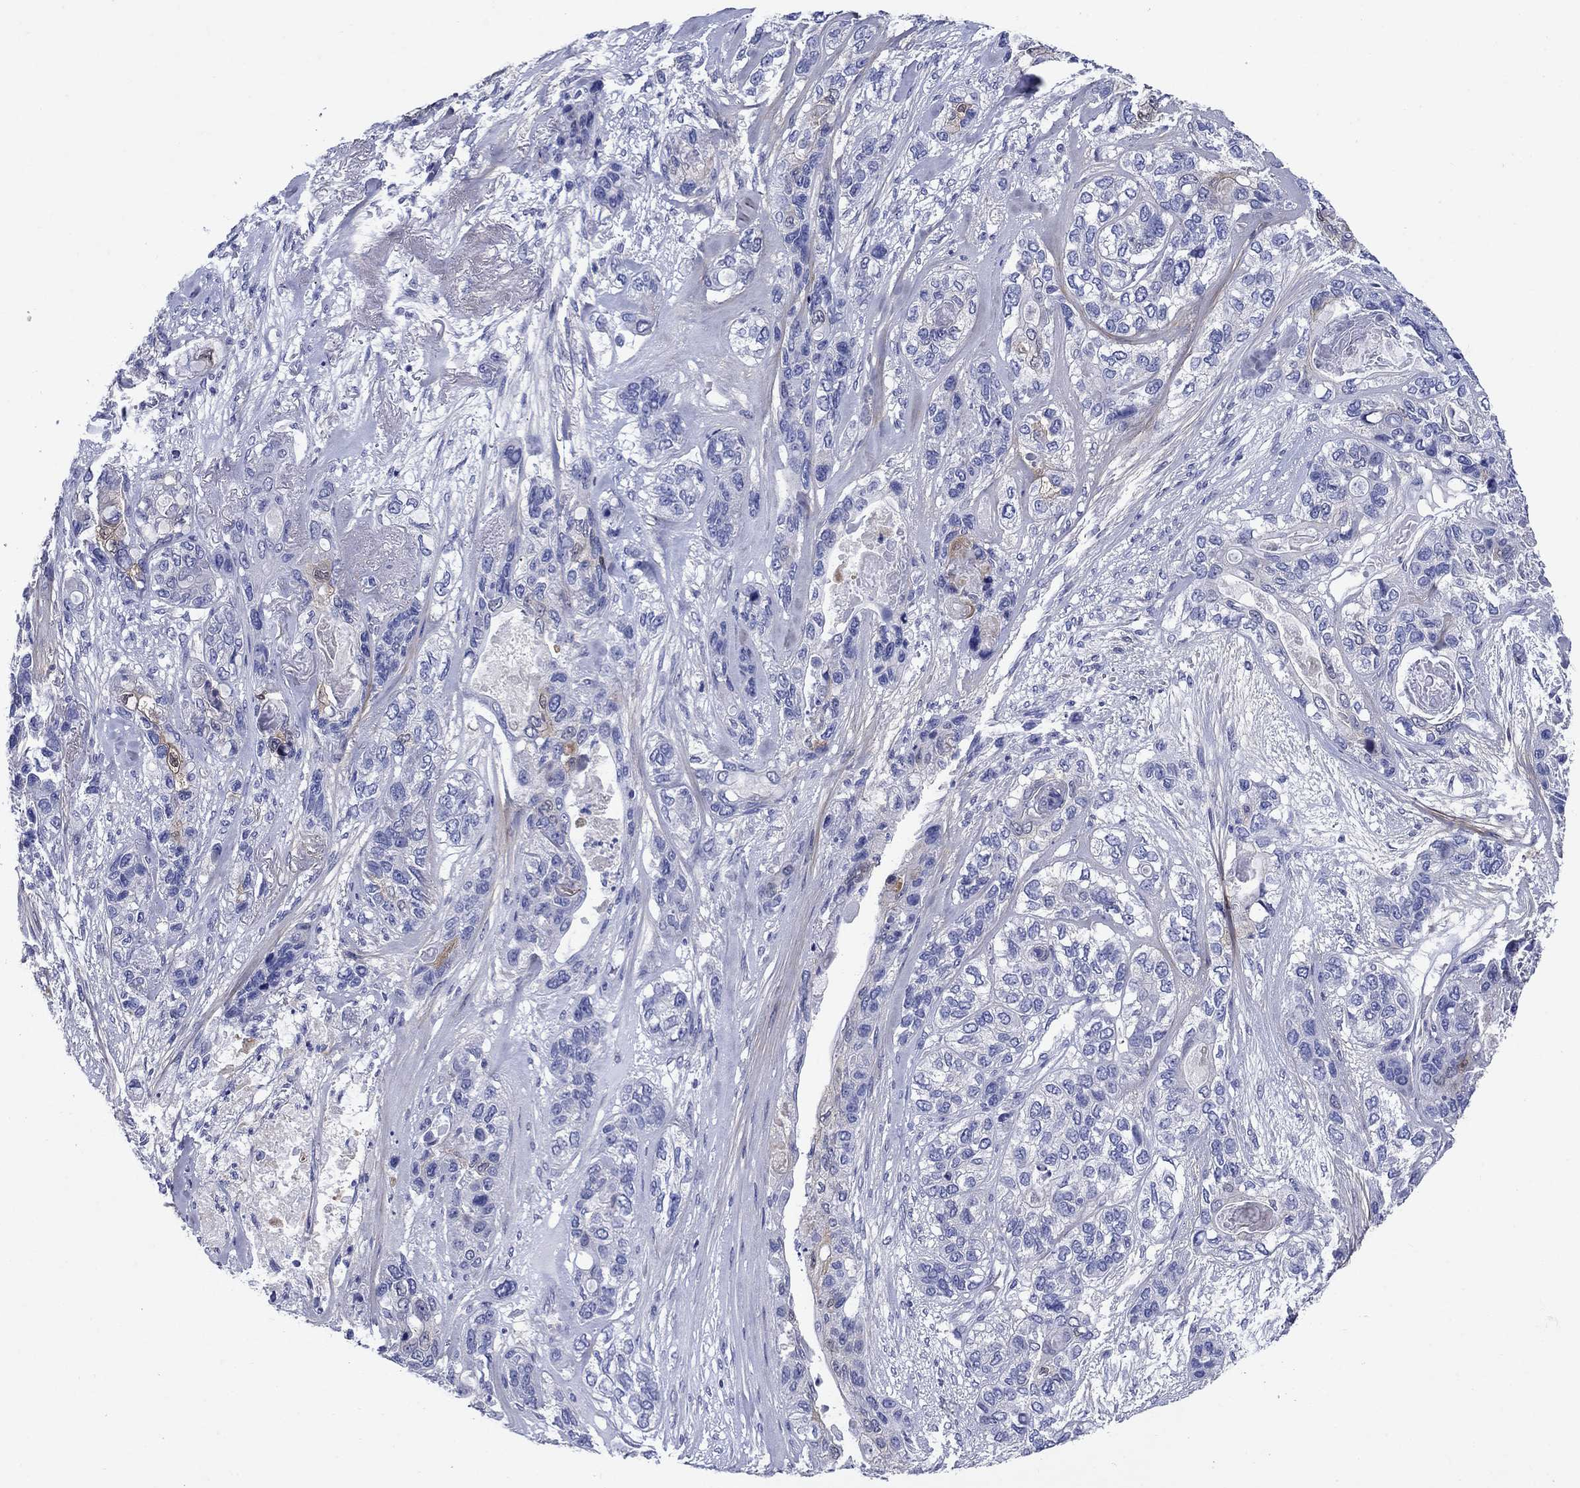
{"staining": {"intensity": "negative", "quantity": "none", "location": "none"}, "tissue": "lung cancer", "cell_type": "Tumor cells", "image_type": "cancer", "snomed": [{"axis": "morphology", "description": "Squamous cell carcinoma, NOS"}, {"axis": "topography", "description": "Lung"}], "caption": "A photomicrograph of human lung squamous cell carcinoma is negative for staining in tumor cells. (DAB (3,3'-diaminobenzidine) IHC visualized using brightfield microscopy, high magnification).", "gene": "SULT2B1", "patient": {"sex": "female", "age": 70}}